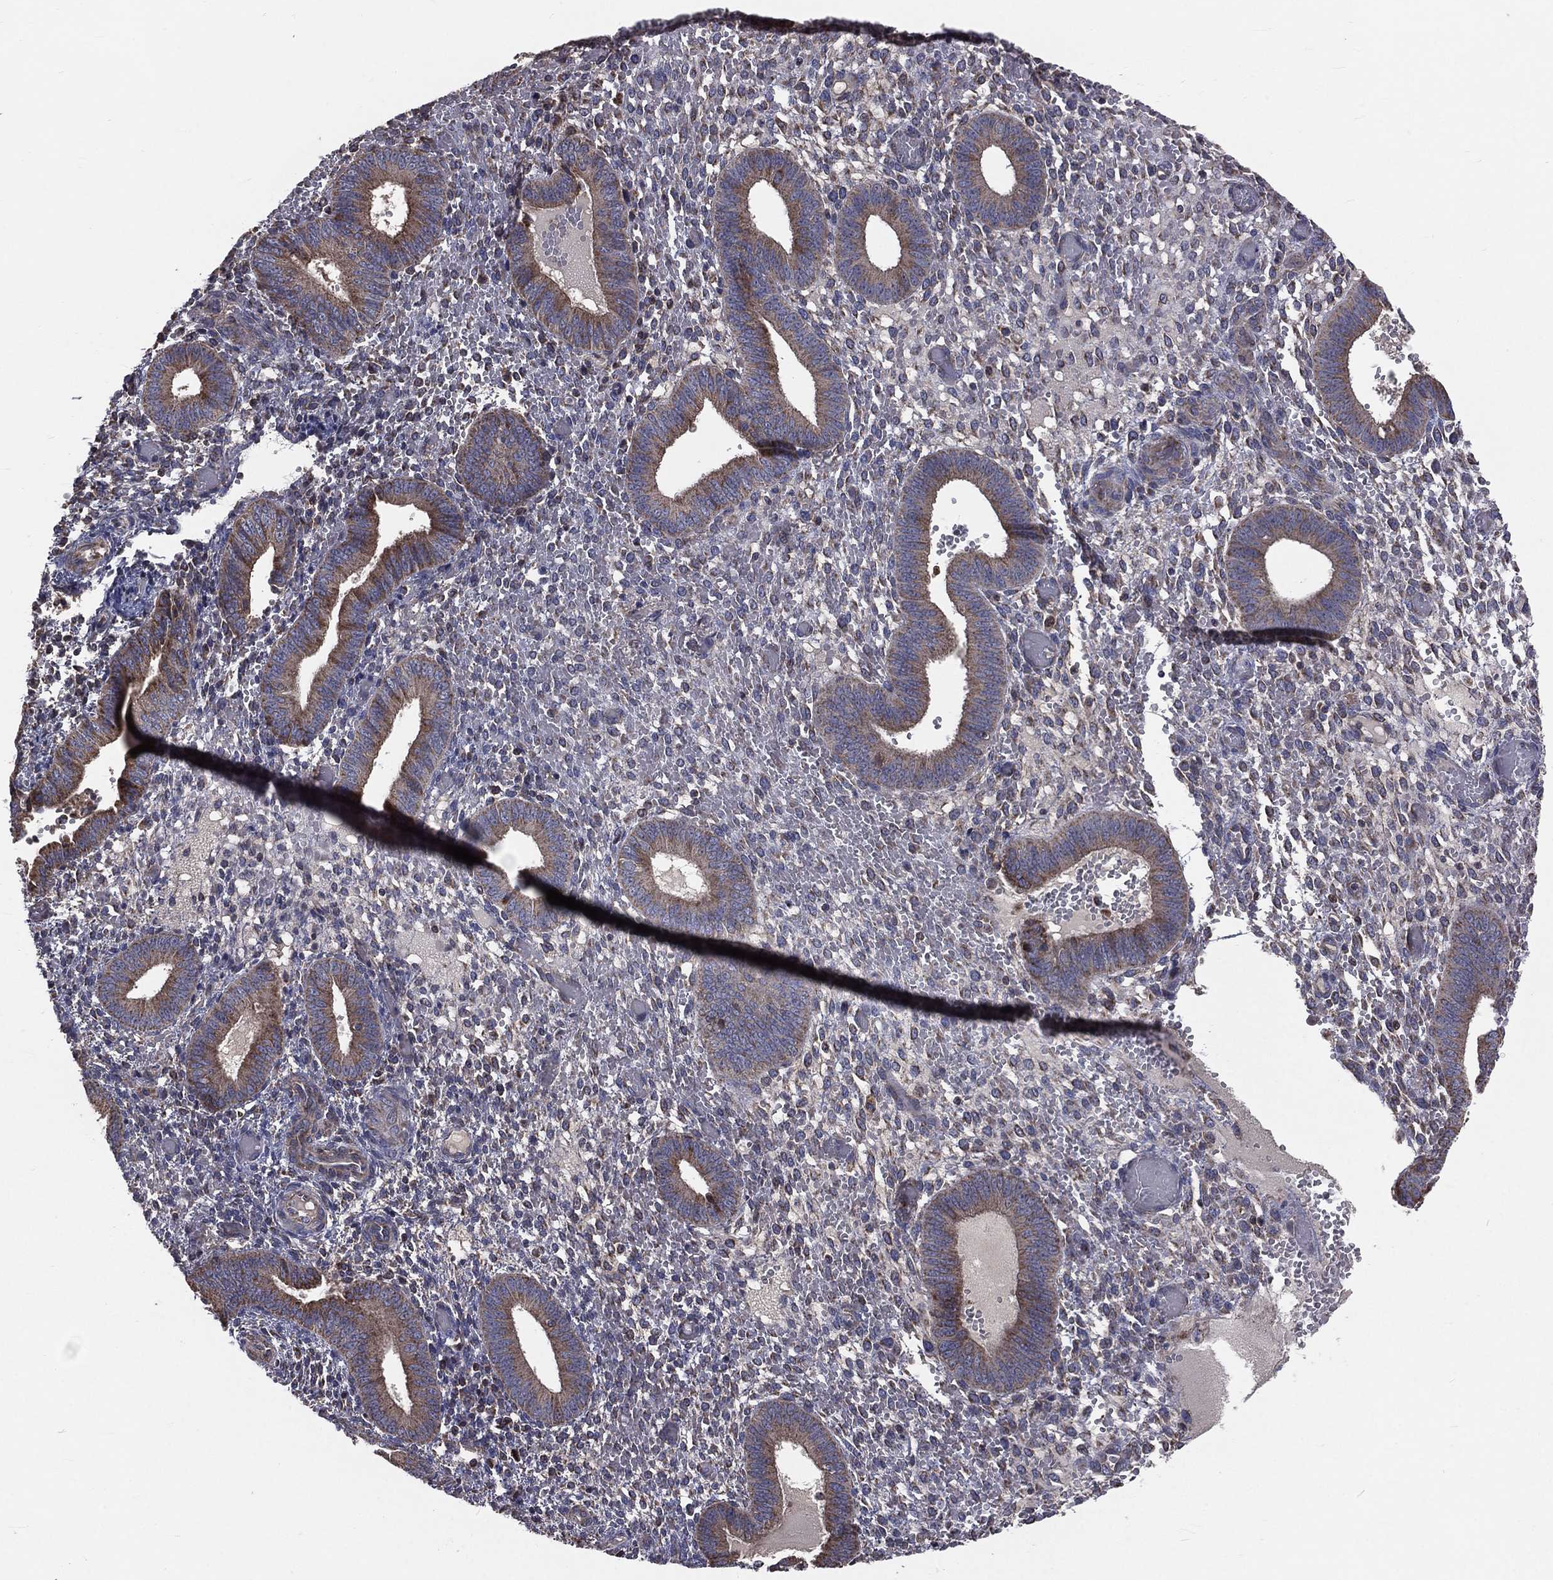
{"staining": {"intensity": "negative", "quantity": "none", "location": "none"}, "tissue": "endometrium", "cell_type": "Cells in endometrial stroma", "image_type": "normal", "snomed": [{"axis": "morphology", "description": "Normal tissue, NOS"}, {"axis": "topography", "description": "Endometrium"}], "caption": "Immunohistochemical staining of normal human endometrium displays no significant staining in cells in endometrial stroma.", "gene": "GPD1", "patient": {"sex": "female", "age": 42}}